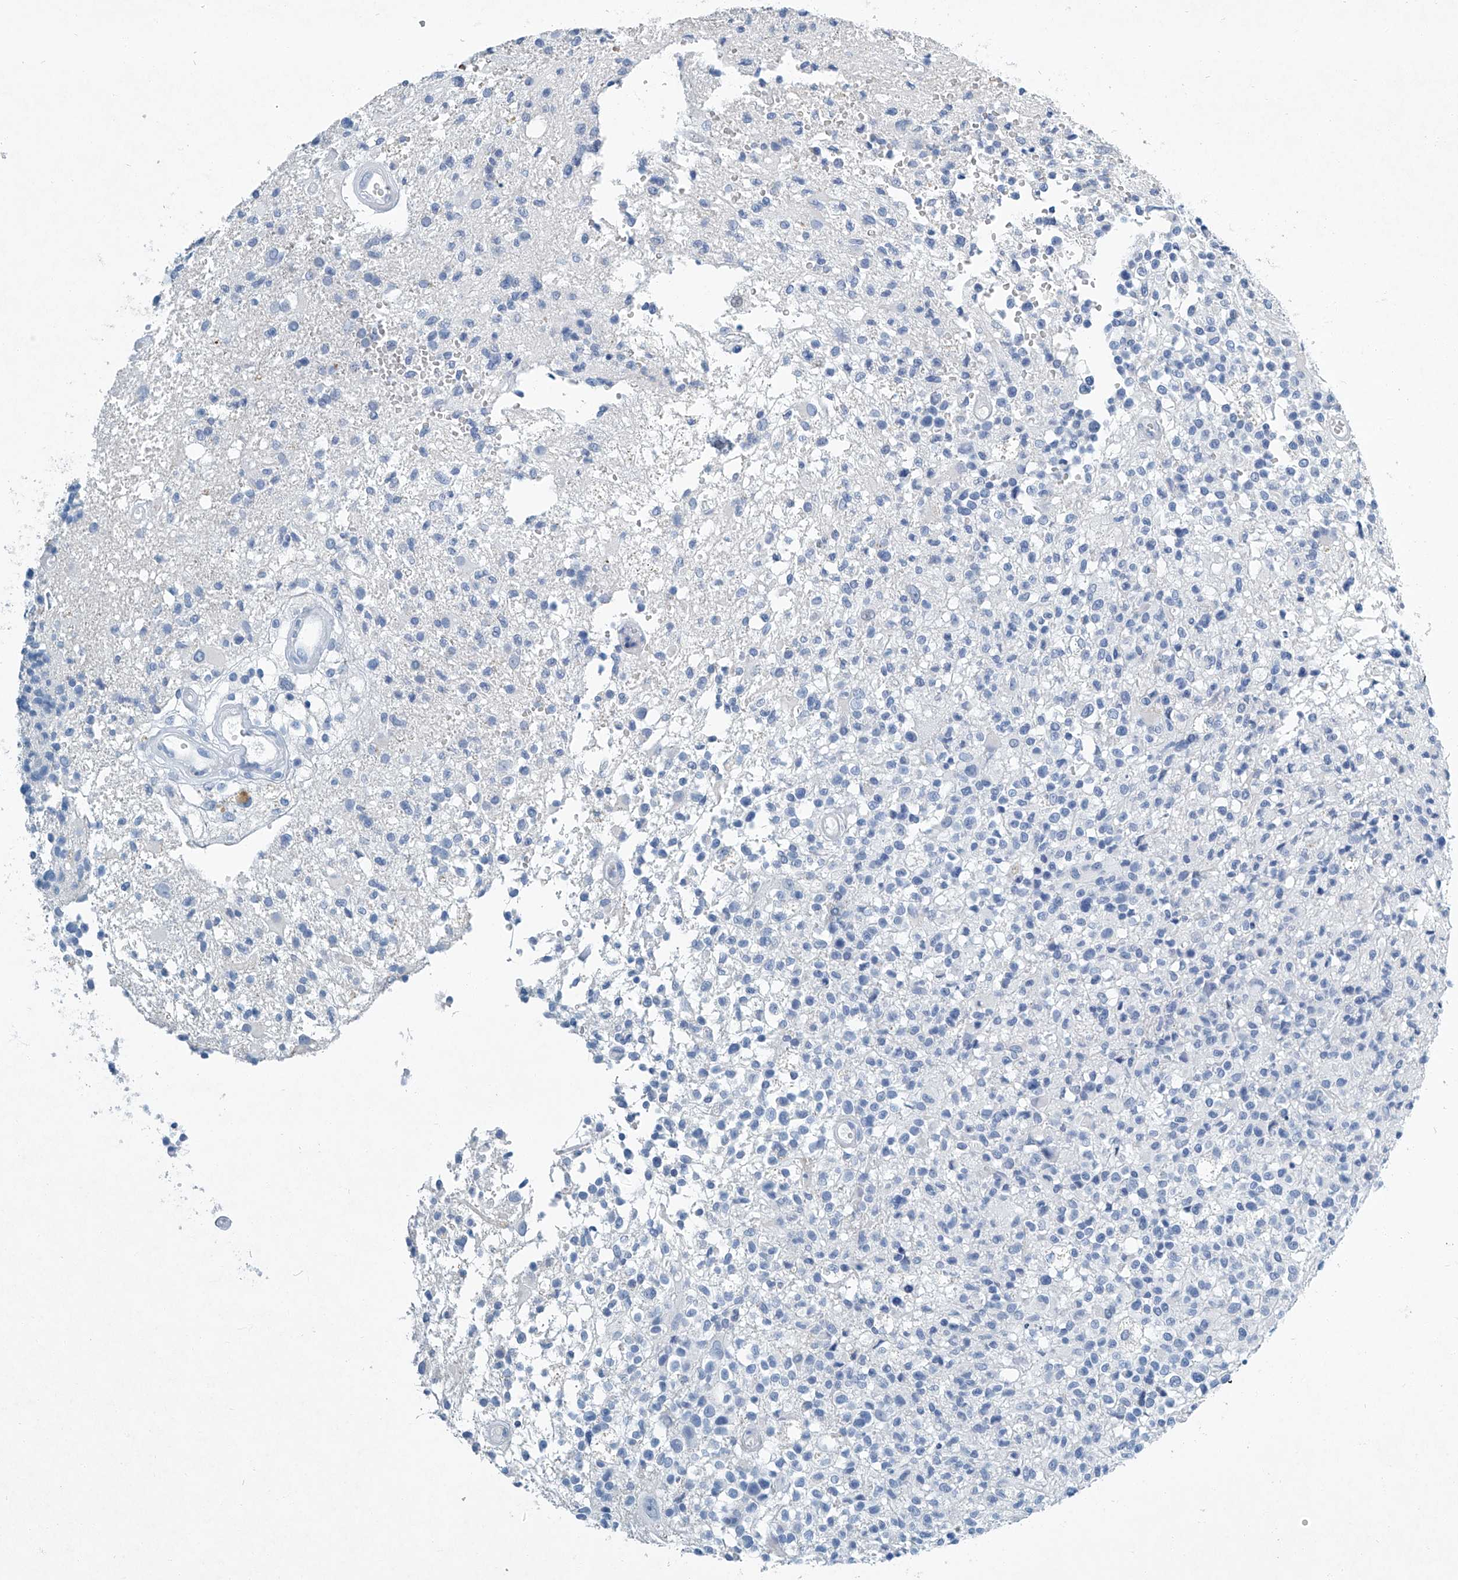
{"staining": {"intensity": "negative", "quantity": "none", "location": "none"}, "tissue": "glioma", "cell_type": "Tumor cells", "image_type": "cancer", "snomed": [{"axis": "morphology", "description": "Glioma, malignant, High grade"}, {"axis": "morphology", "description": "Glioblastoma, NOS"}, {"axis": "topography", "description": "Brain"}], "caption": "This is an IHC histopathology image of human glioblastoma. There is no positivity in tumor cells.", "gene": "CYP2A7", "patient": {"sex": "male", "age": 60}}